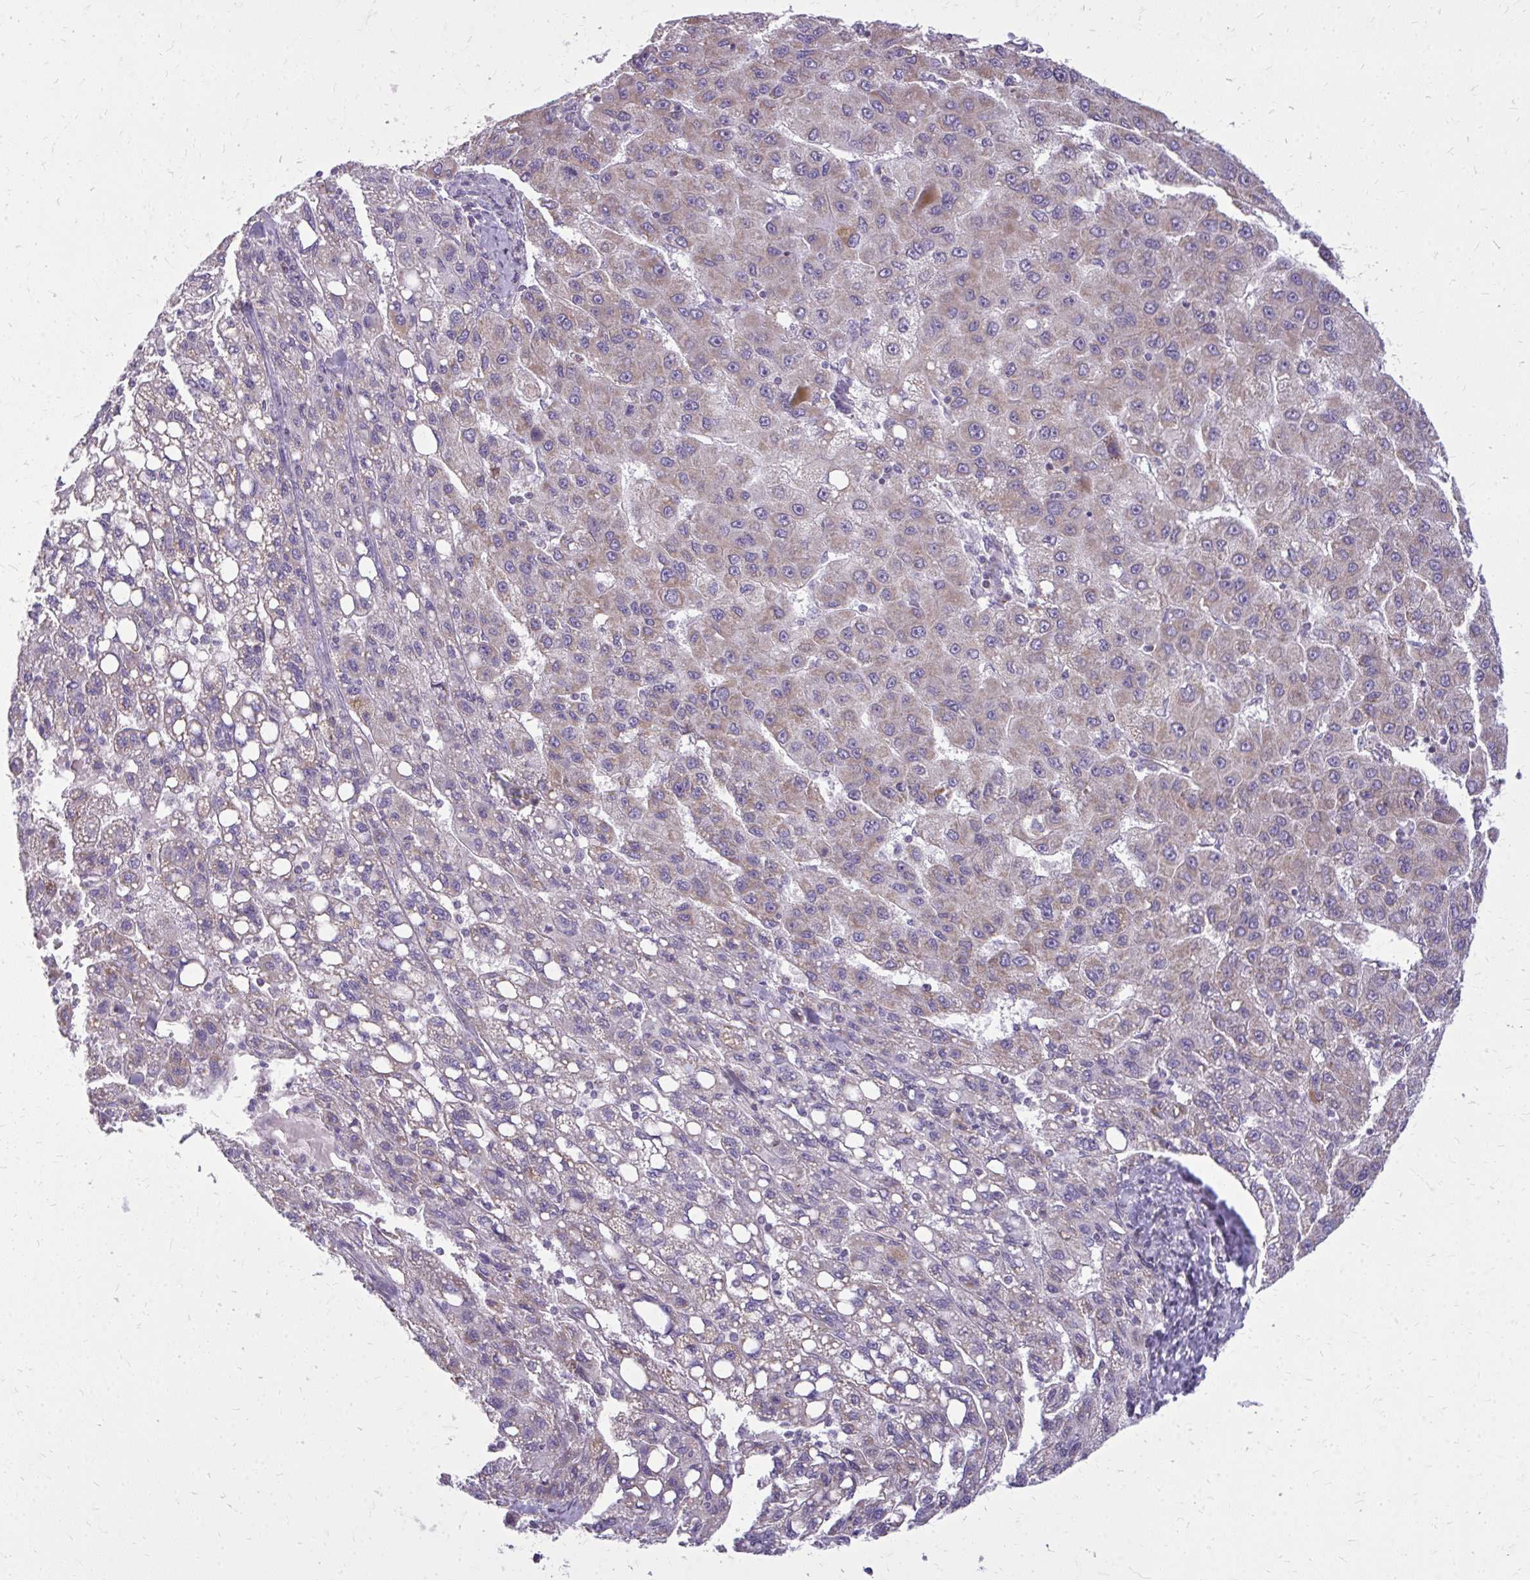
{"staining": {"intensity": "weak", "quantity": "25%-75%", "location": "cytoplasmic/membranous"}, "tissue": "liver cancer", "cell_type": "Tumor cells", "image_type": "cancer", "snomed": [{"axis": "morphology", "description": "Carcinoma, Hepatocellular, NOS"}, {"axis": "topography", "description": "Liver"}], "caption": "Human hepatocellular carcinoma (liver) stained for a protein (brown) displays weak cytoplasmic/membranous positive expression in about 25%-75% of tumor cells.", "gene": "IFIT1", "patient": {"sex": "female", "age": 82}}